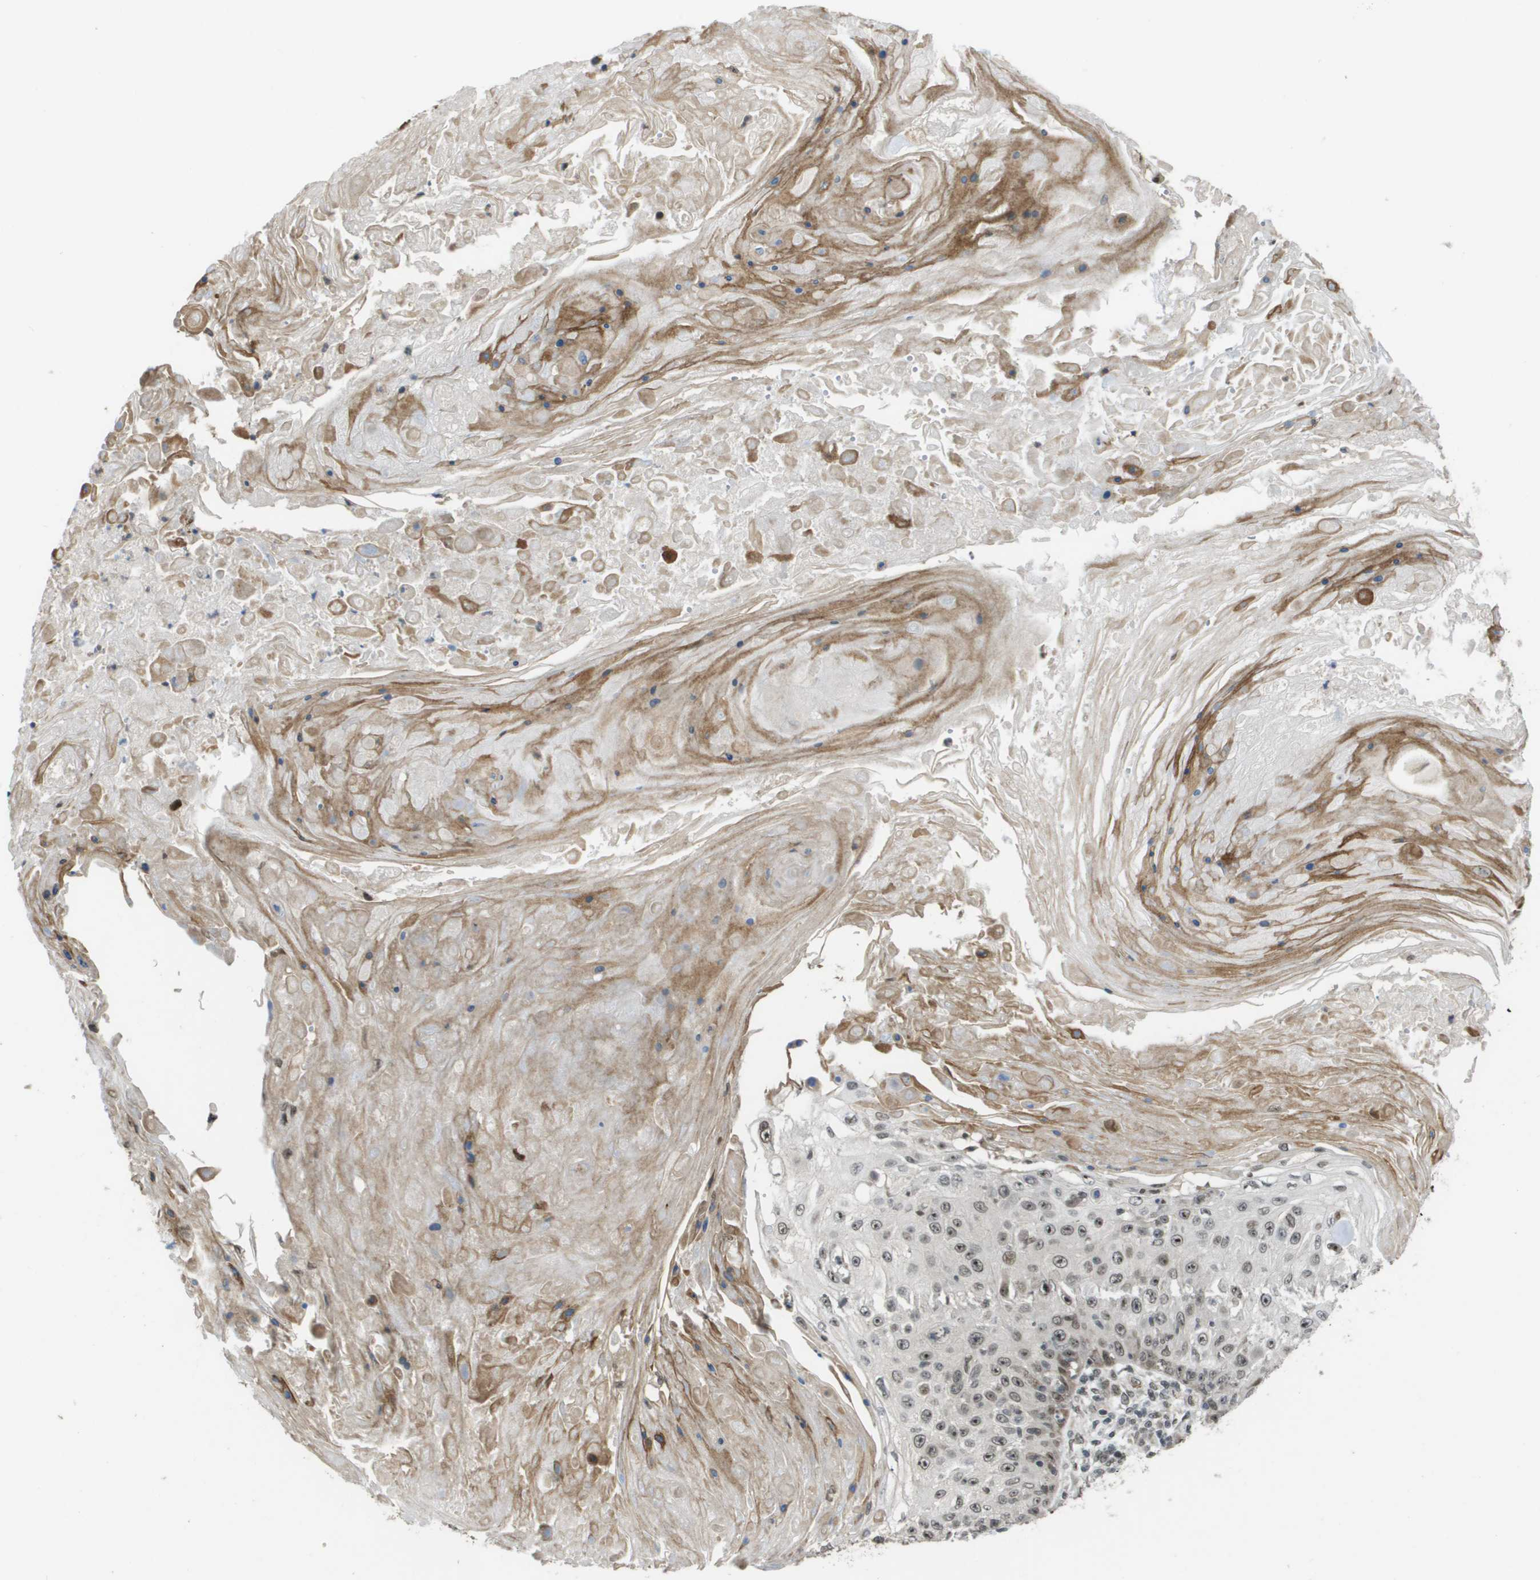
{"staining": {"intensity": "moderate", "quantity": ">75%", "location": "nuclear"}, "tissue": "skin cancer", "cell_type": "Tumor cells", "image_type": "cancer", "snomed": [{"axis": "morphology", "description": "Squamous cell carcinoma, NOS"}, {"axis": "topography", "description": "Skin"}], "caption": "There is medium levels of moderate nuclear staining in tumor cells of squamous cell carcinoma (skin), as demonstrated by immunohistochemical staining (brown color).", "gene": "KAT5", "patient": {"sex": "male", "age": 86}}